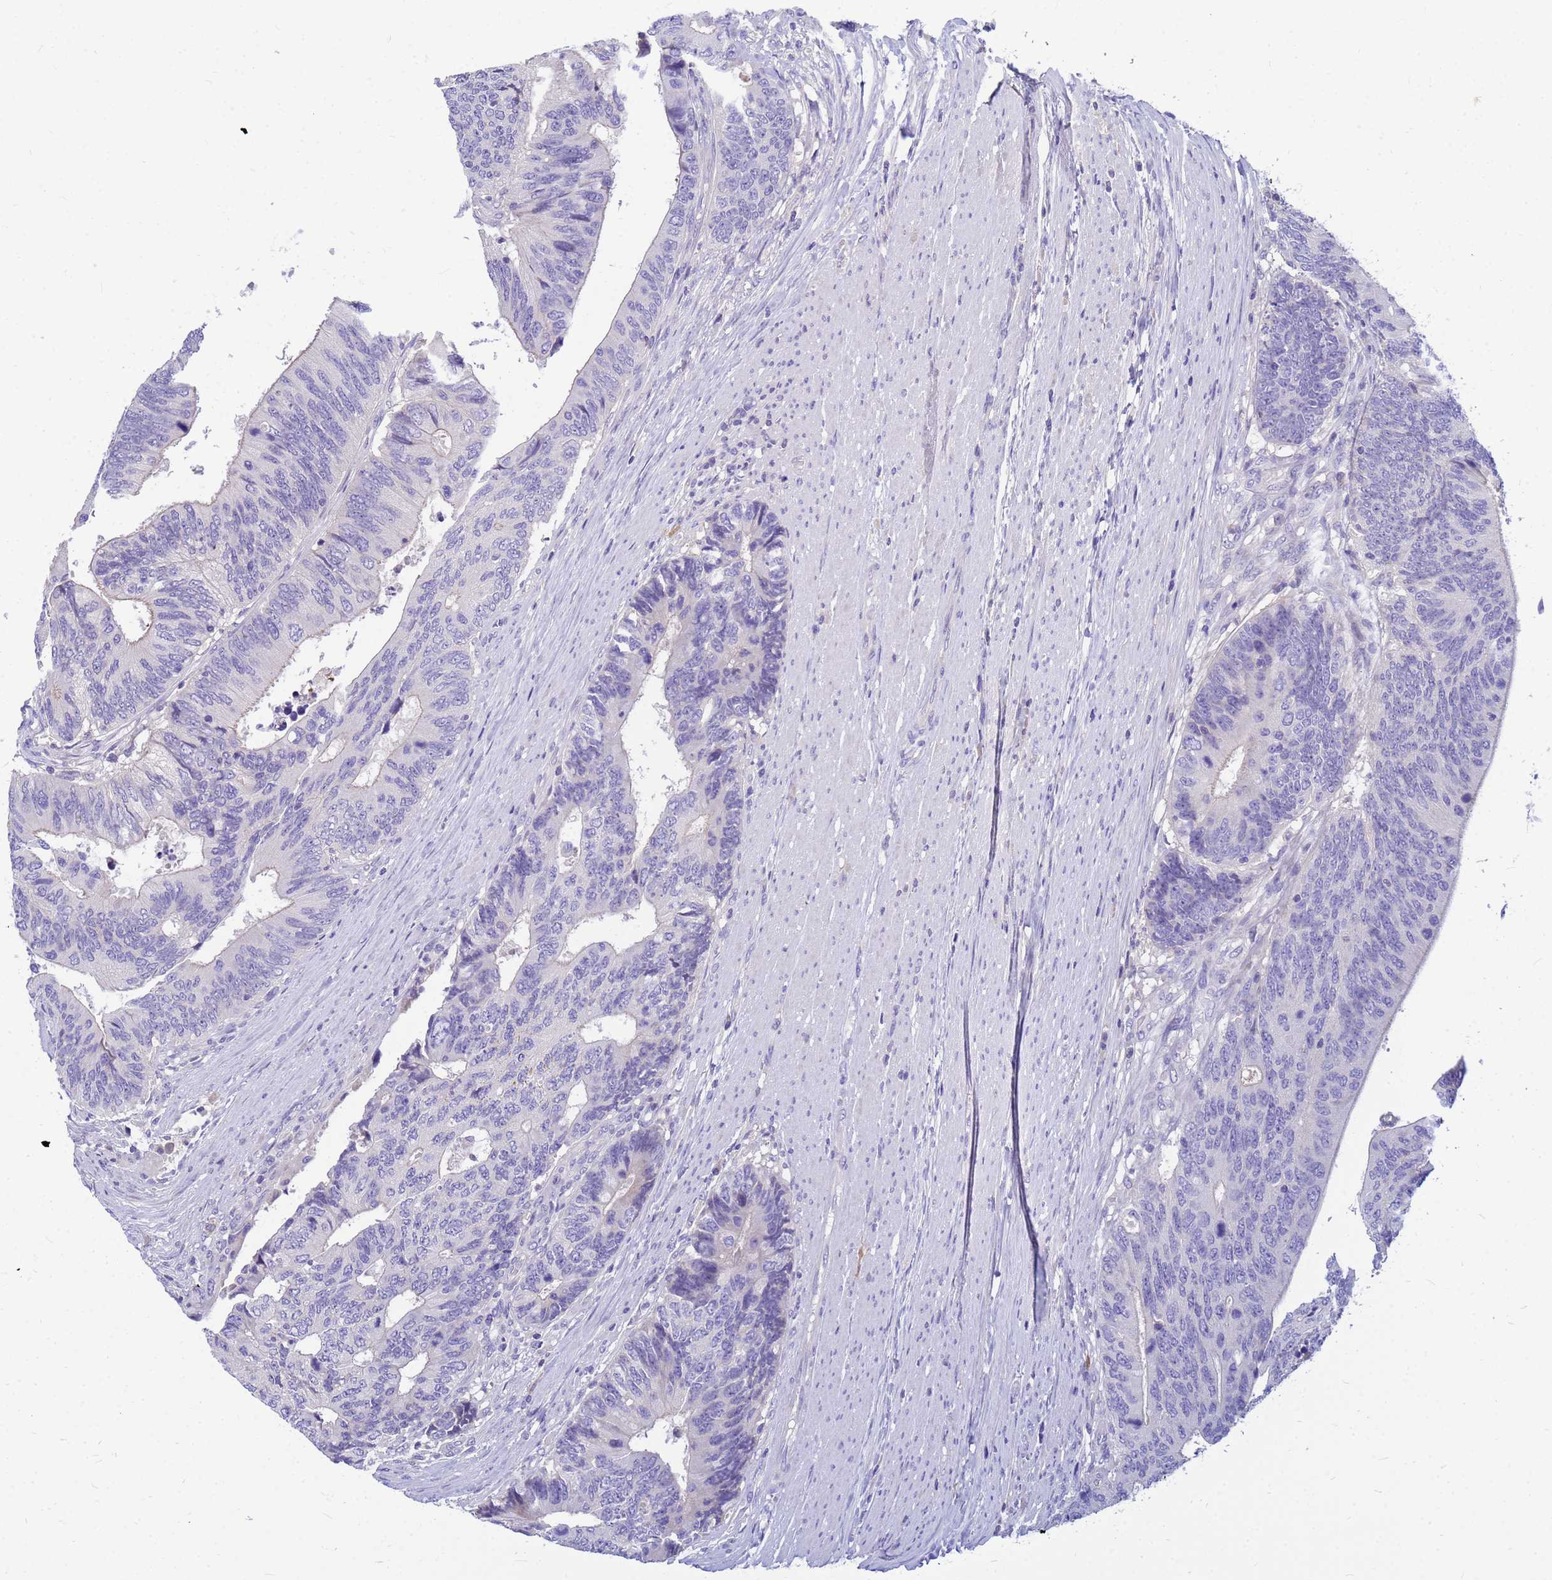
{"staining": {"intensity": "negative", "quantity": "none", "location": "none"}, "tissue": "colorectal cancer", "cell_type": "Tumor cells", "image_type": "cancer", "snomed": [{"axis": "morphology", "description": "Adenocarcinoma, NOS"}, {"axis": "topography", "description": "Colon"}], "caption": "This is an immunohistochemistry photomicrograph of human colorectal cancer. There is no expression in tumor cells.", "gene": "DPRX", "patient": {"sex": "male", "age": 87}}